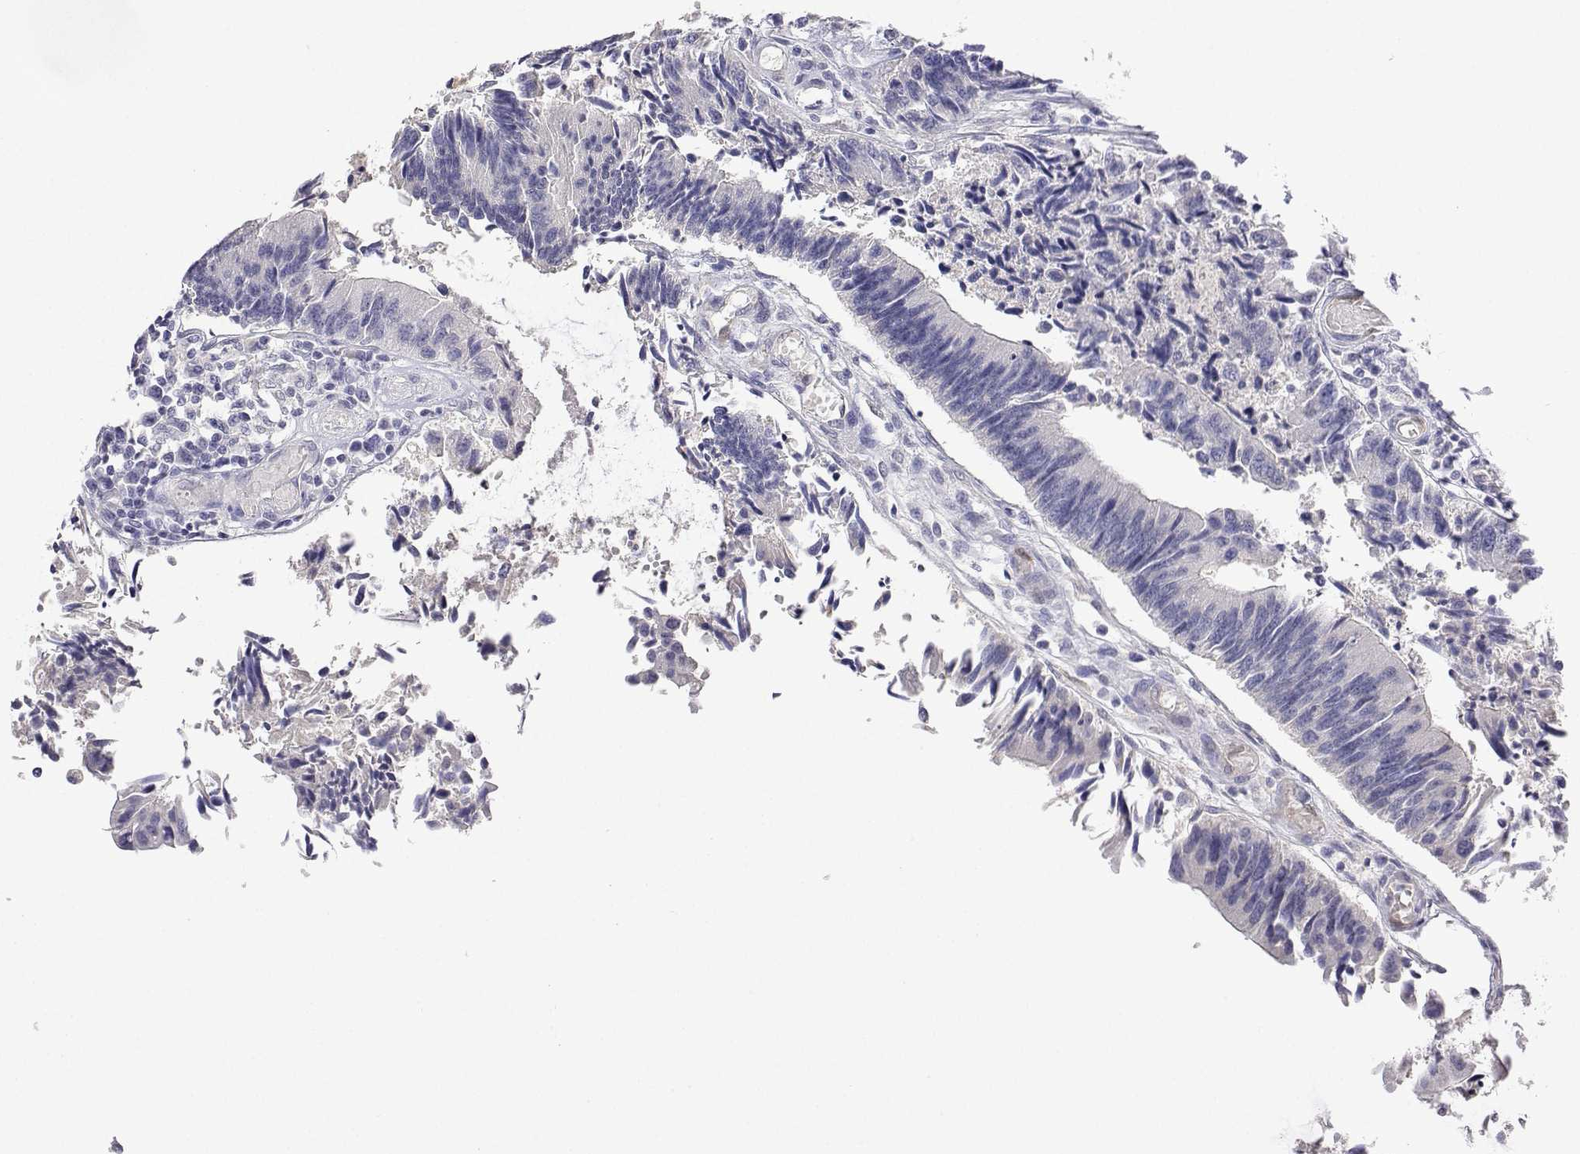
{"staining": {"intensity": "negative", "quantity": "none", "location": "none"}, "tissue": "colorectal cancer", "cell_type": "Tumor cells", "image_type": "cancer", "snomed": [{"axis": "morphology", "description": "Adenocarcinoma, NOS"}, {"axis": "topography", "description": "Colon"}], "caption": "High power microscopy micrograph of an IHC micrograph of colorectal adenocarcinoma, revealing no significant expression in tumor cells.", "gene": "PLCB1", "patient": {"sex": "female", "age": 67}}